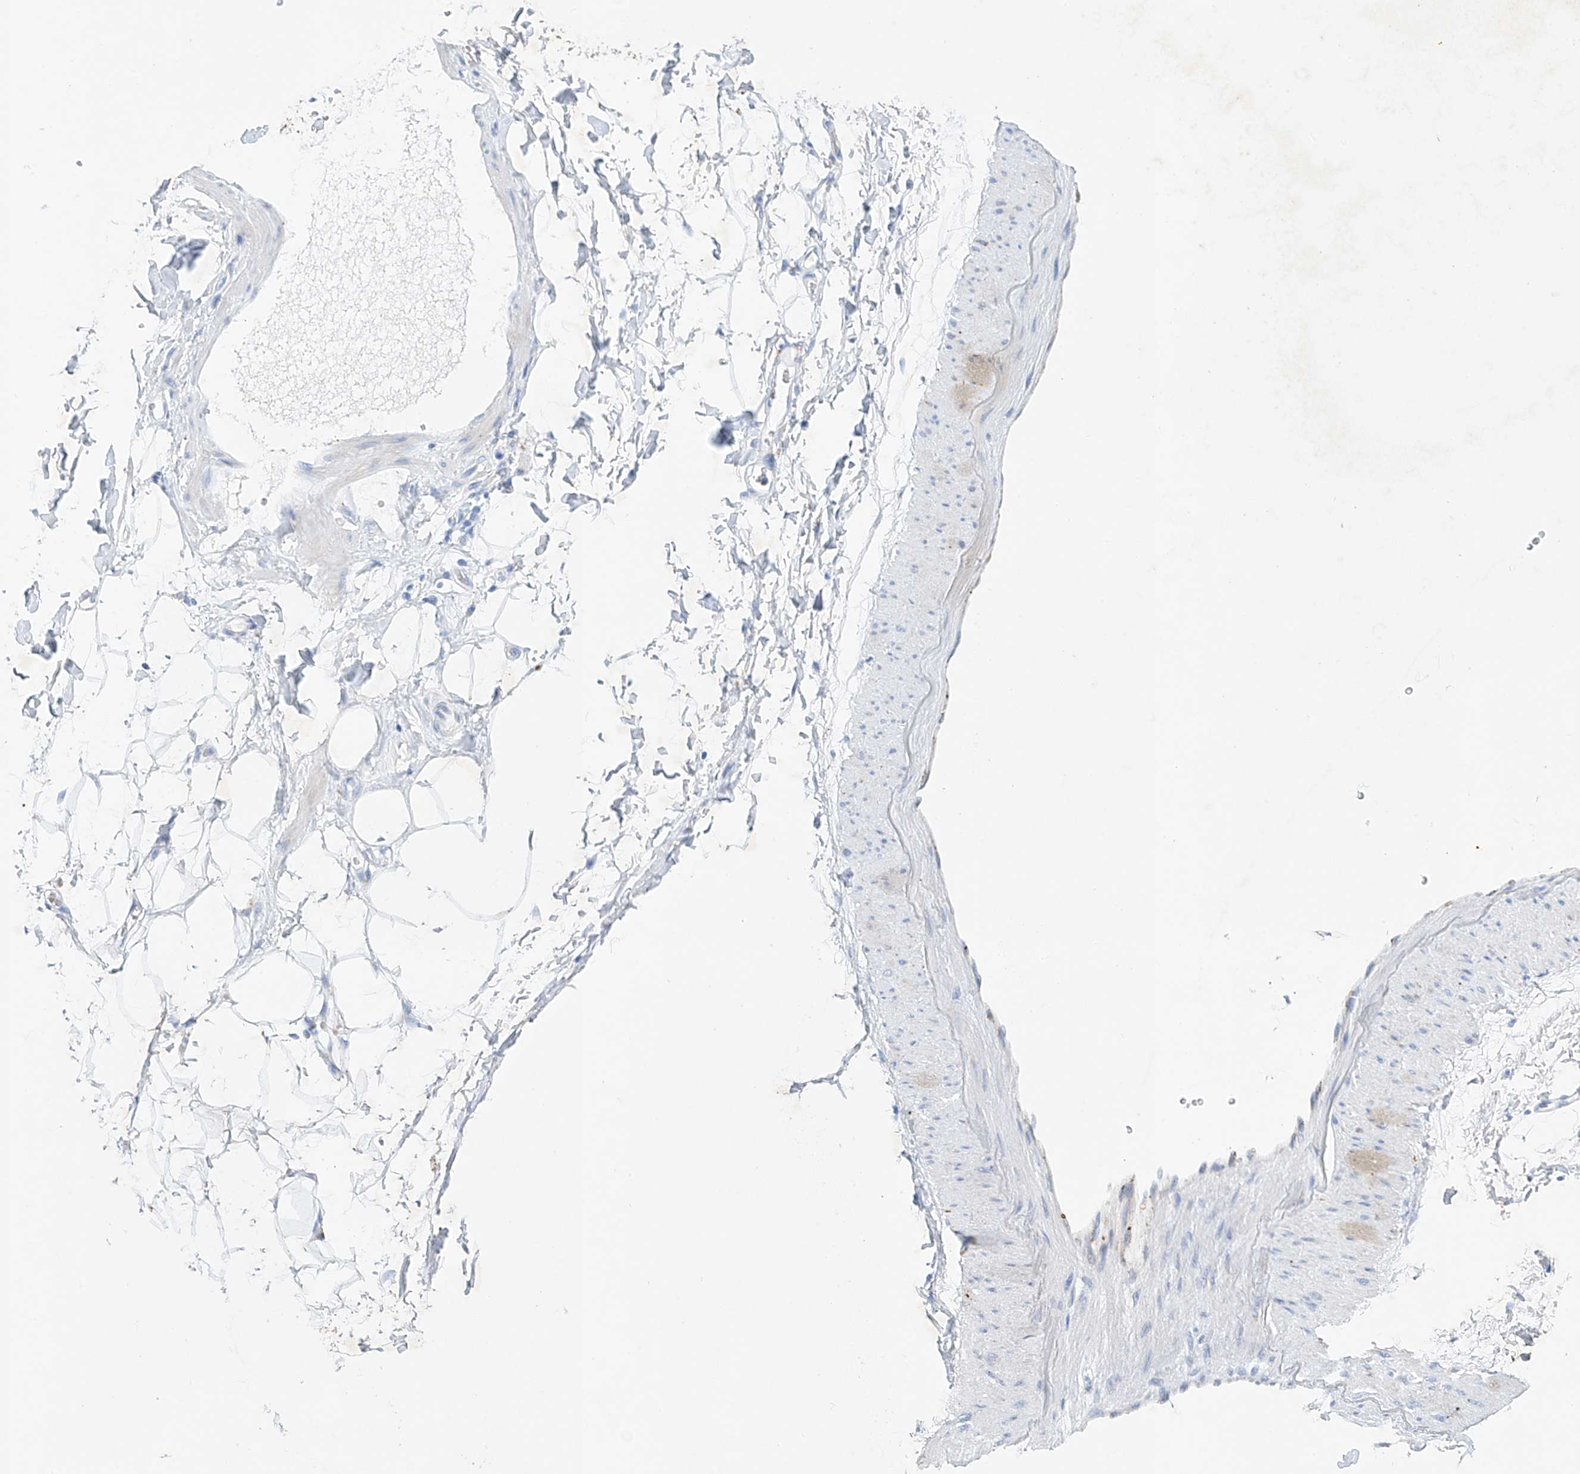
{"staining": {"intensity": "negative", "quantity": "none", "location": "none"}, "tissue": "adipose tissue", "cell_type": "Adipocytes", "image_type": "normal", "snomed": [{"axis": "morphology", "description": "Normal tissue, NOS"}, {"axis": "morphology", "description": "Adenocarcinoma, NOS"}, {"axis": "topography", "description": "Pancreas"}, {"axis": "topography", "description": "Peripheral nerve tissue"}], "caption": "A high-resolution micrograph shows IHC staining of normal adipose tissue, which demonstrates no significant positivity in adipocytes. (DAB immunohistochemistry, high magnification).", "gene": "LURAP1", "patient": {"sex": "male", "age": 59}}